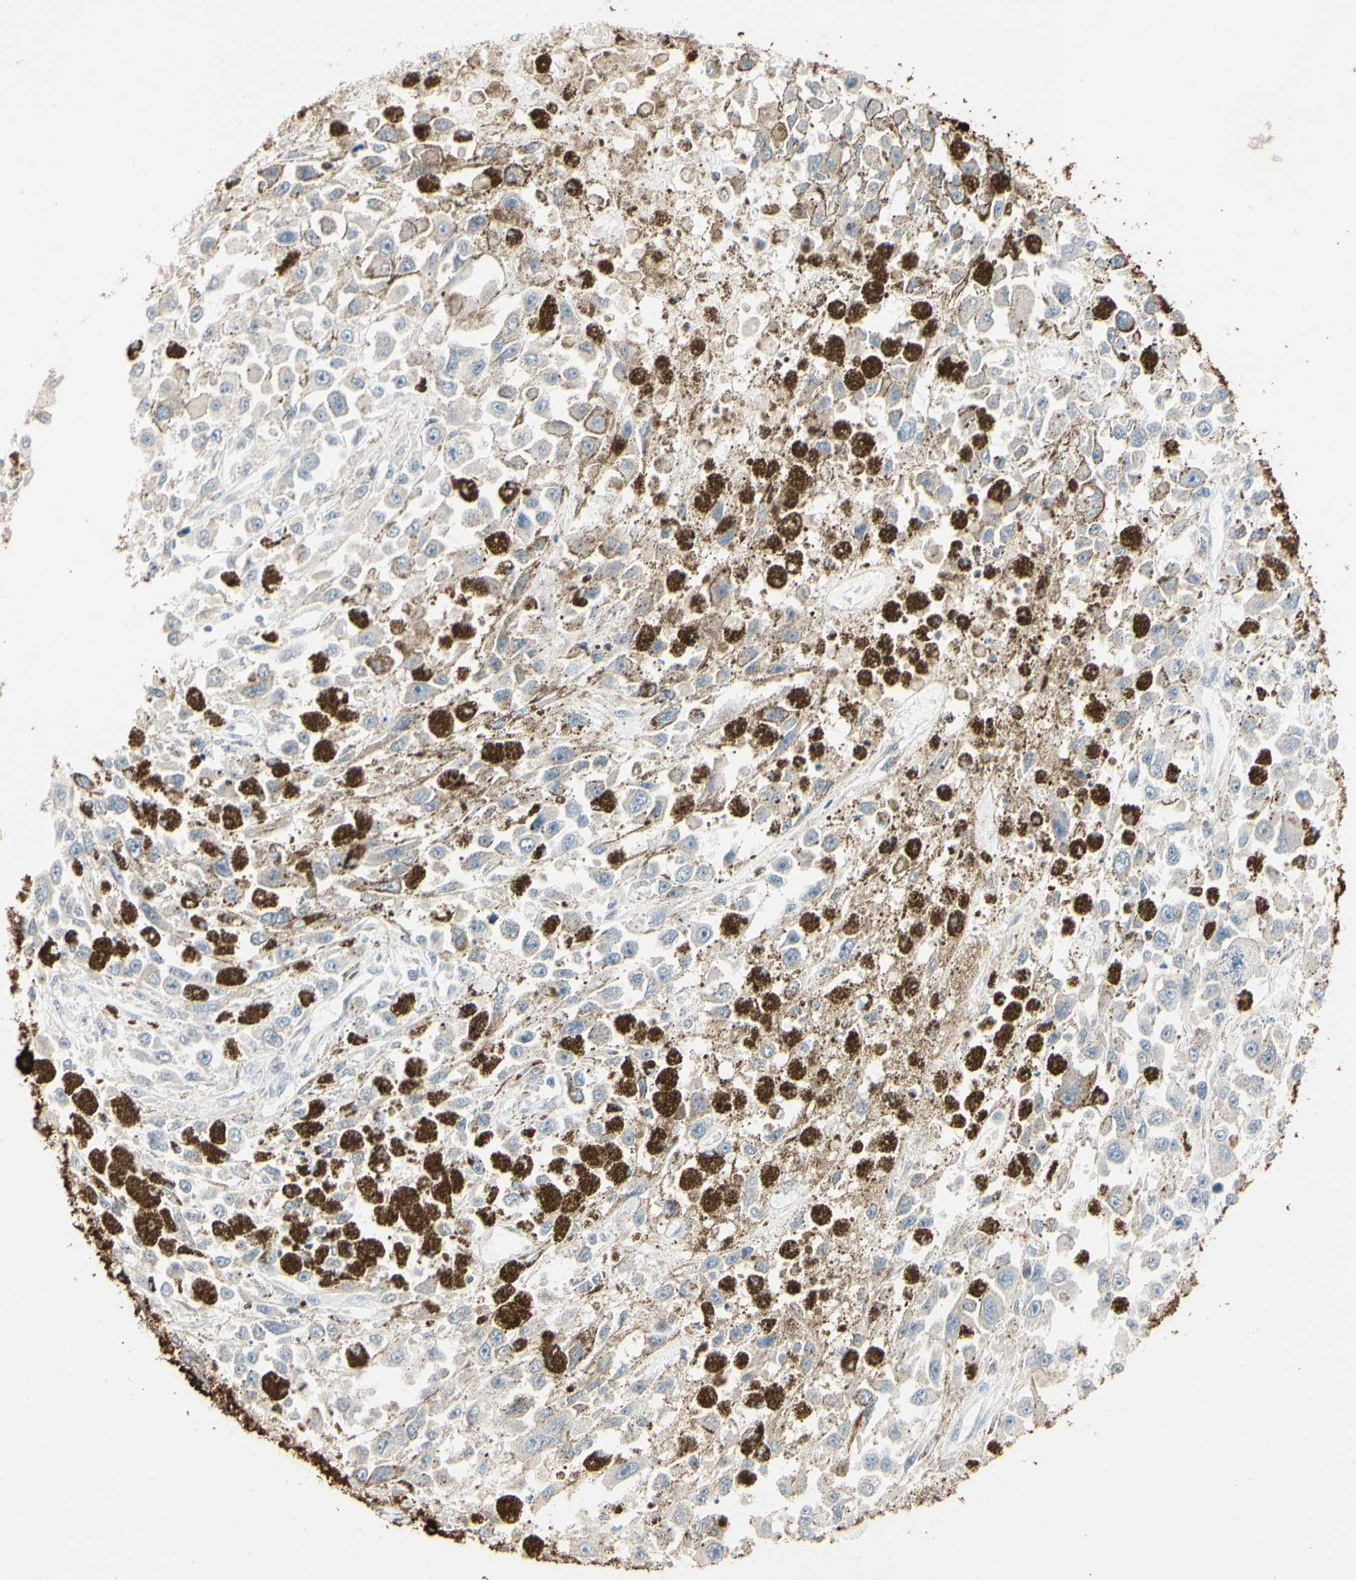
{"staining": {"intensity": "negative", "quantity": "none", "location": "none"}, "tissue": "melanoma", "cell_type": "Tumor cells", "image_type": "cancer", "snomed": [{"axis": "morphology", "description": "Malignant melanoma, Metastatic site"}, {"axis": "topography", "description": "Lymph node"}], "caption": "Tumor cells show no significant protein staining in malignant melanoma (metastatic site).", "gene": "SKIL", "patient": {"sex": "male", "age": 59}}